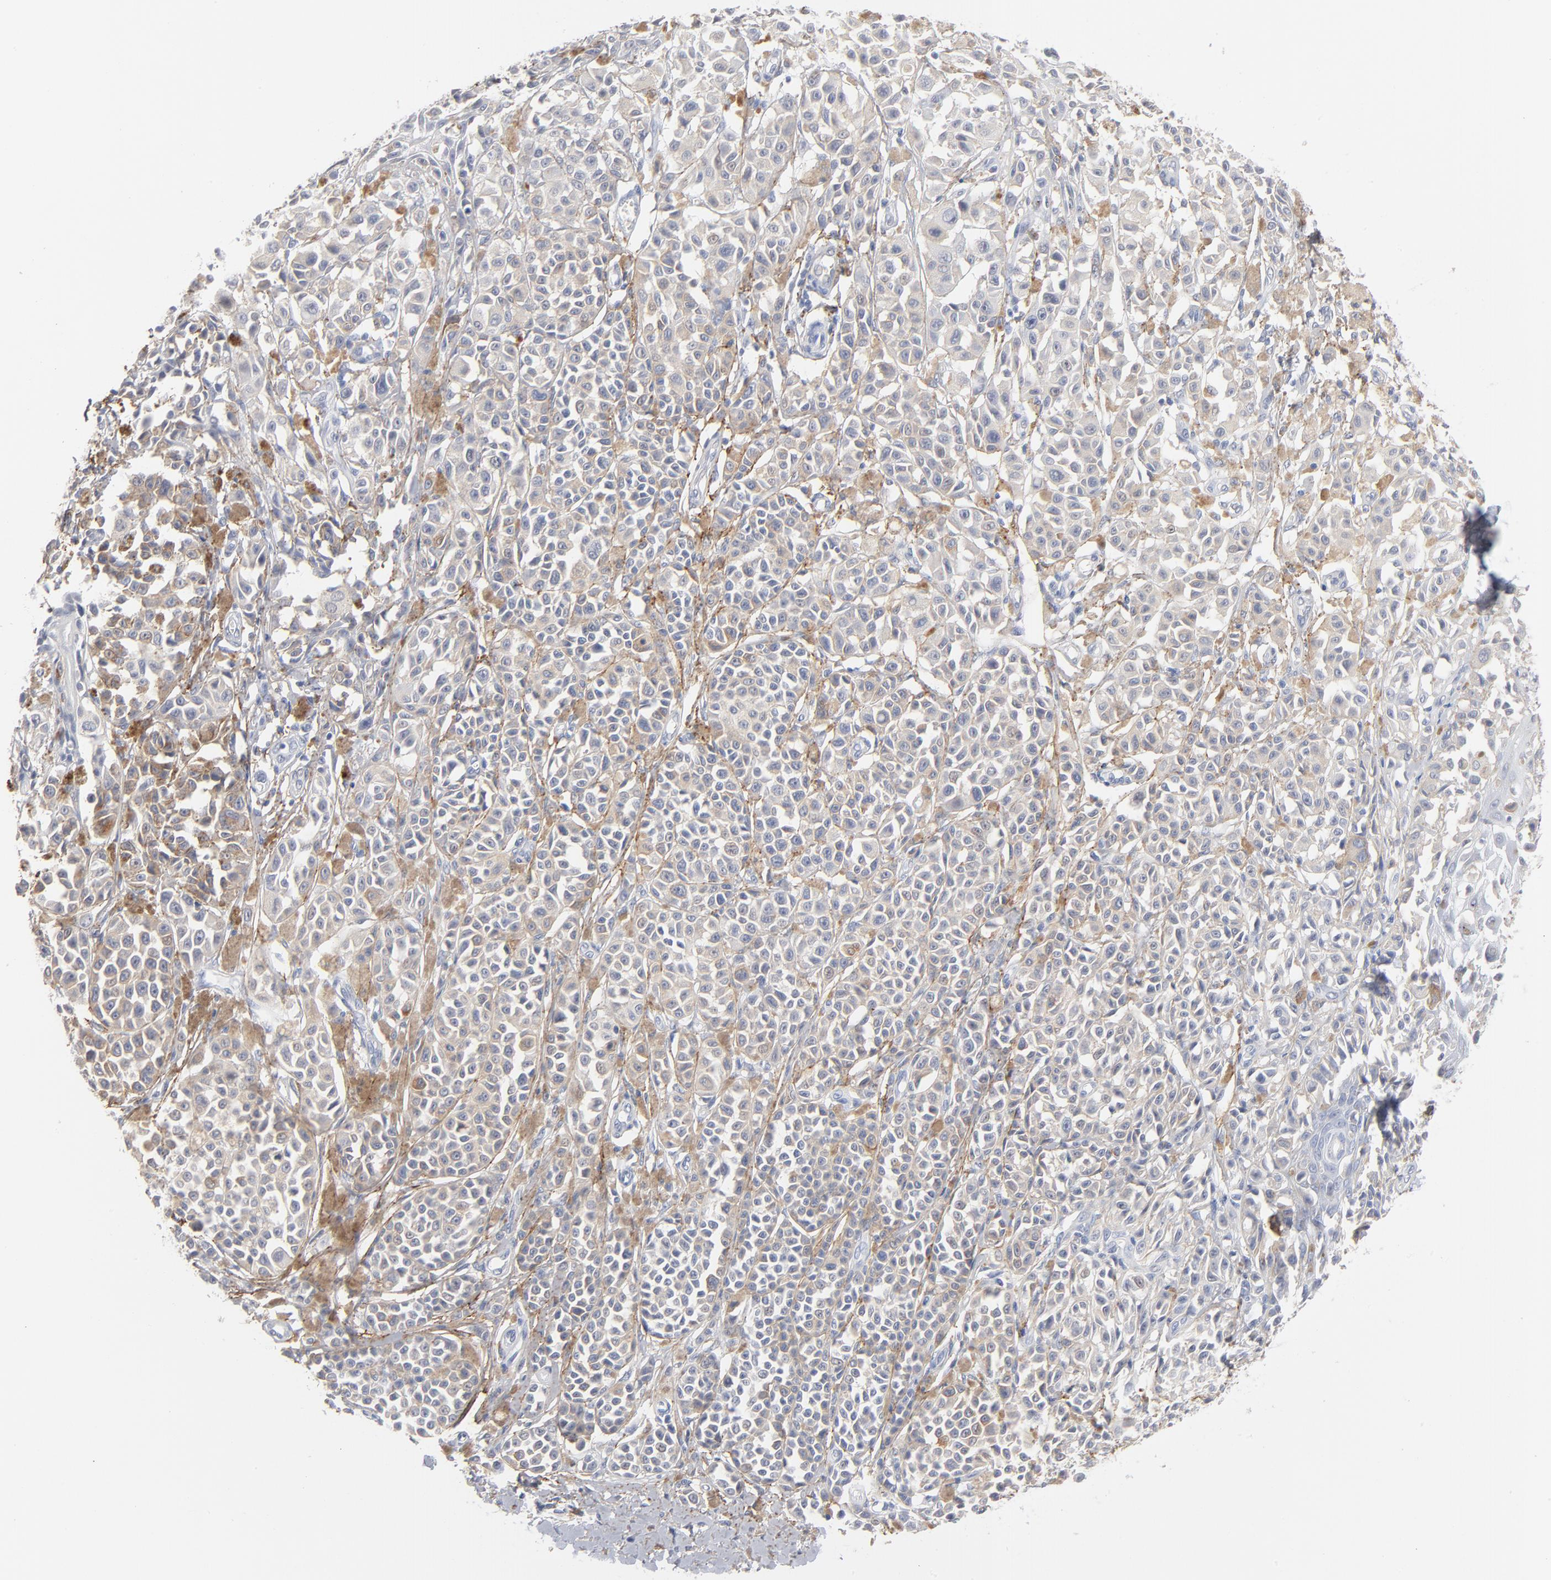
{"staining": {"intensity": "weak", "quantity": "25%-75%", "location": "cytoplasmic/membranous"}, "tissue": "melanoma", "cell_type": "Tumor cells", "image_type": "cancer", "snomed": [{"axis": "morphology", "description": "Malignant melanoma, NOS"}, {"axis": "topography", "description": "Skin"}], "caption": "IHC (DAB) staining of malignant melanoma shows weak cytoplasmic/membranous protein expression in about 25%-75% of tumor cells.", "gene": "LTBP2", "patient": {"sex": "female", "age": 38}}